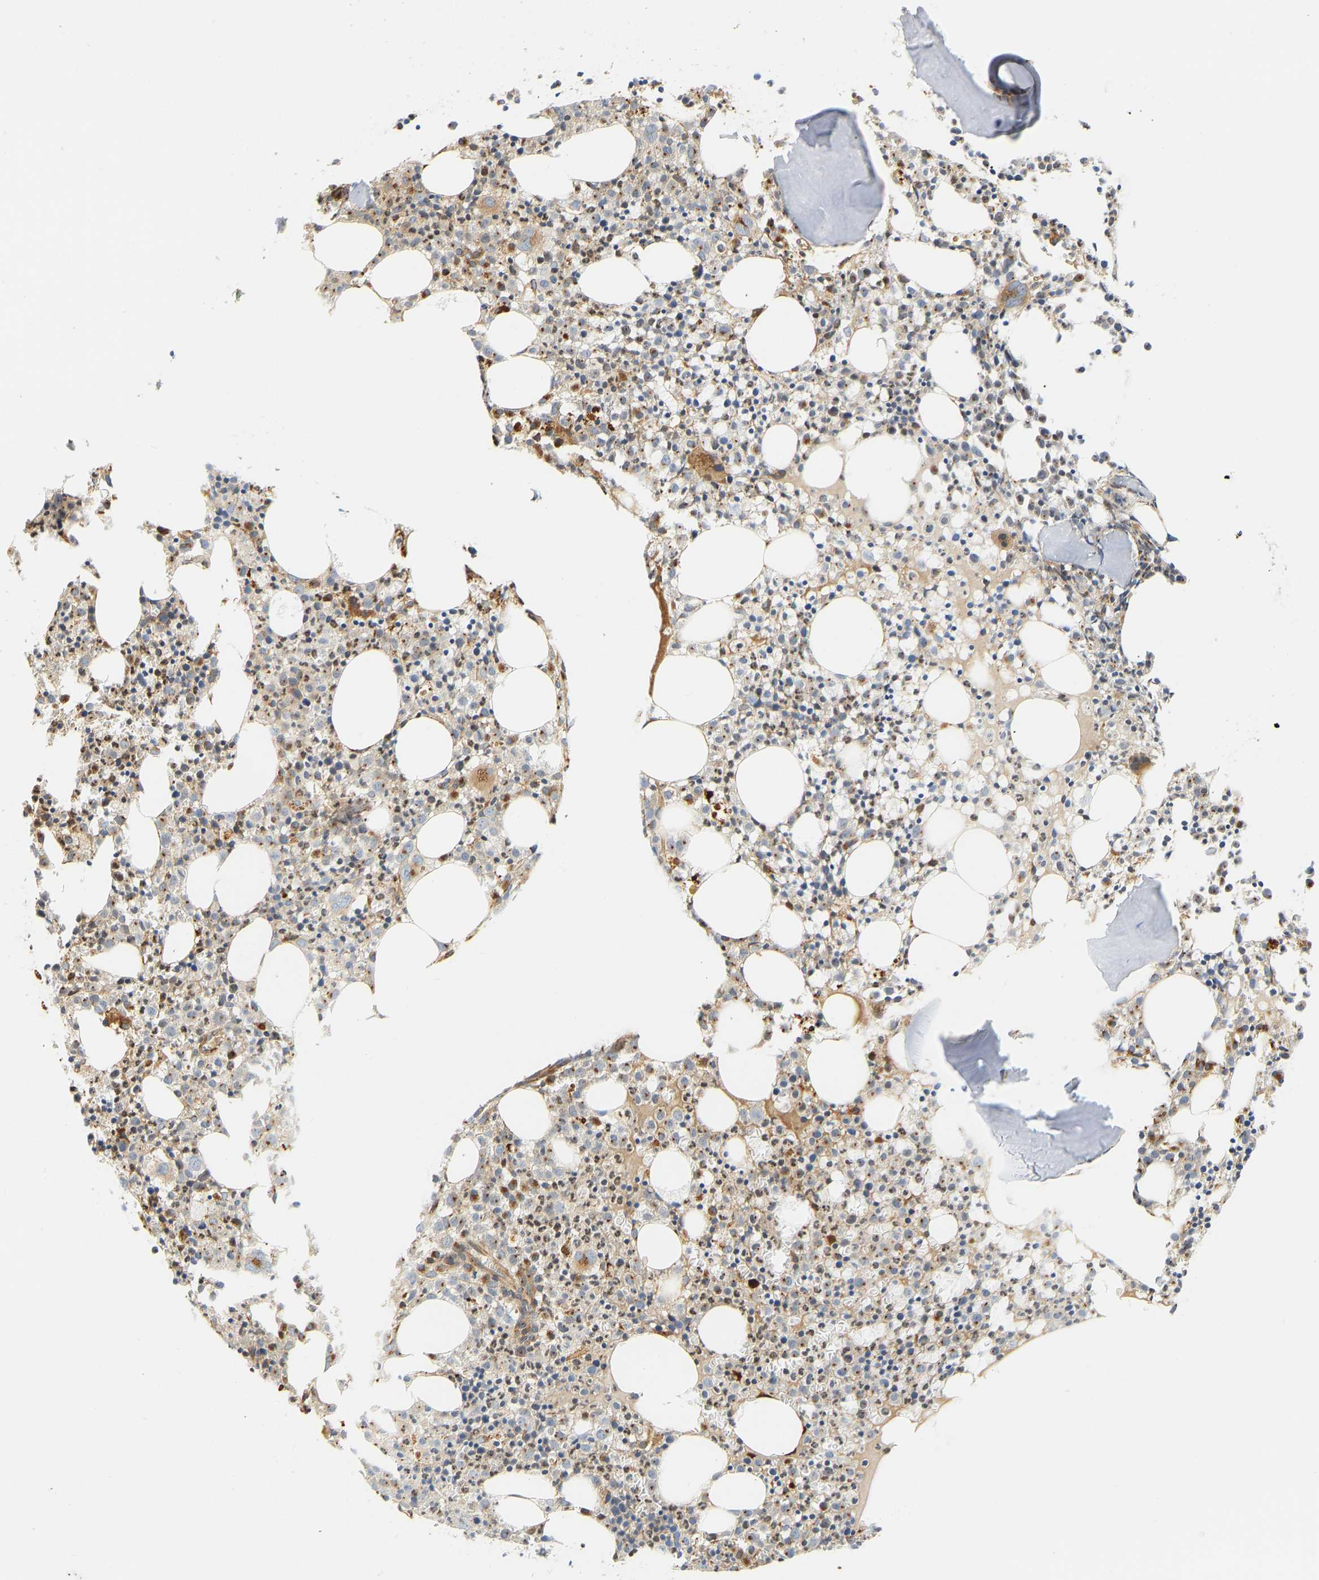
{"staining": {"intensity": "moderate", "quantity": ">75%", "location": "cytoplasmic/membranous"}, "tissue": "bone marrow", "cell_type": "Hematopoietic cells", "image_type": "normal", "snomed": [{"axis": "morphology", "description": "Normal tissue, NOS"}, {"axis": "morphology", "description": "Inflammation, NOS"}, {"axis": "topography", "description": "Bone marrow"}], "caption": "An image of human bone marrow stained for a protein shows moderate cytoplasmic/membranous brown staining in hematopoietic cells. The staining was performed using DAB, with brown indicating positive protein expression. Nuclei are stained blue with hematoxylin.", "gene": "CEP57", "patient": {"sex": "male", "age": 25}}